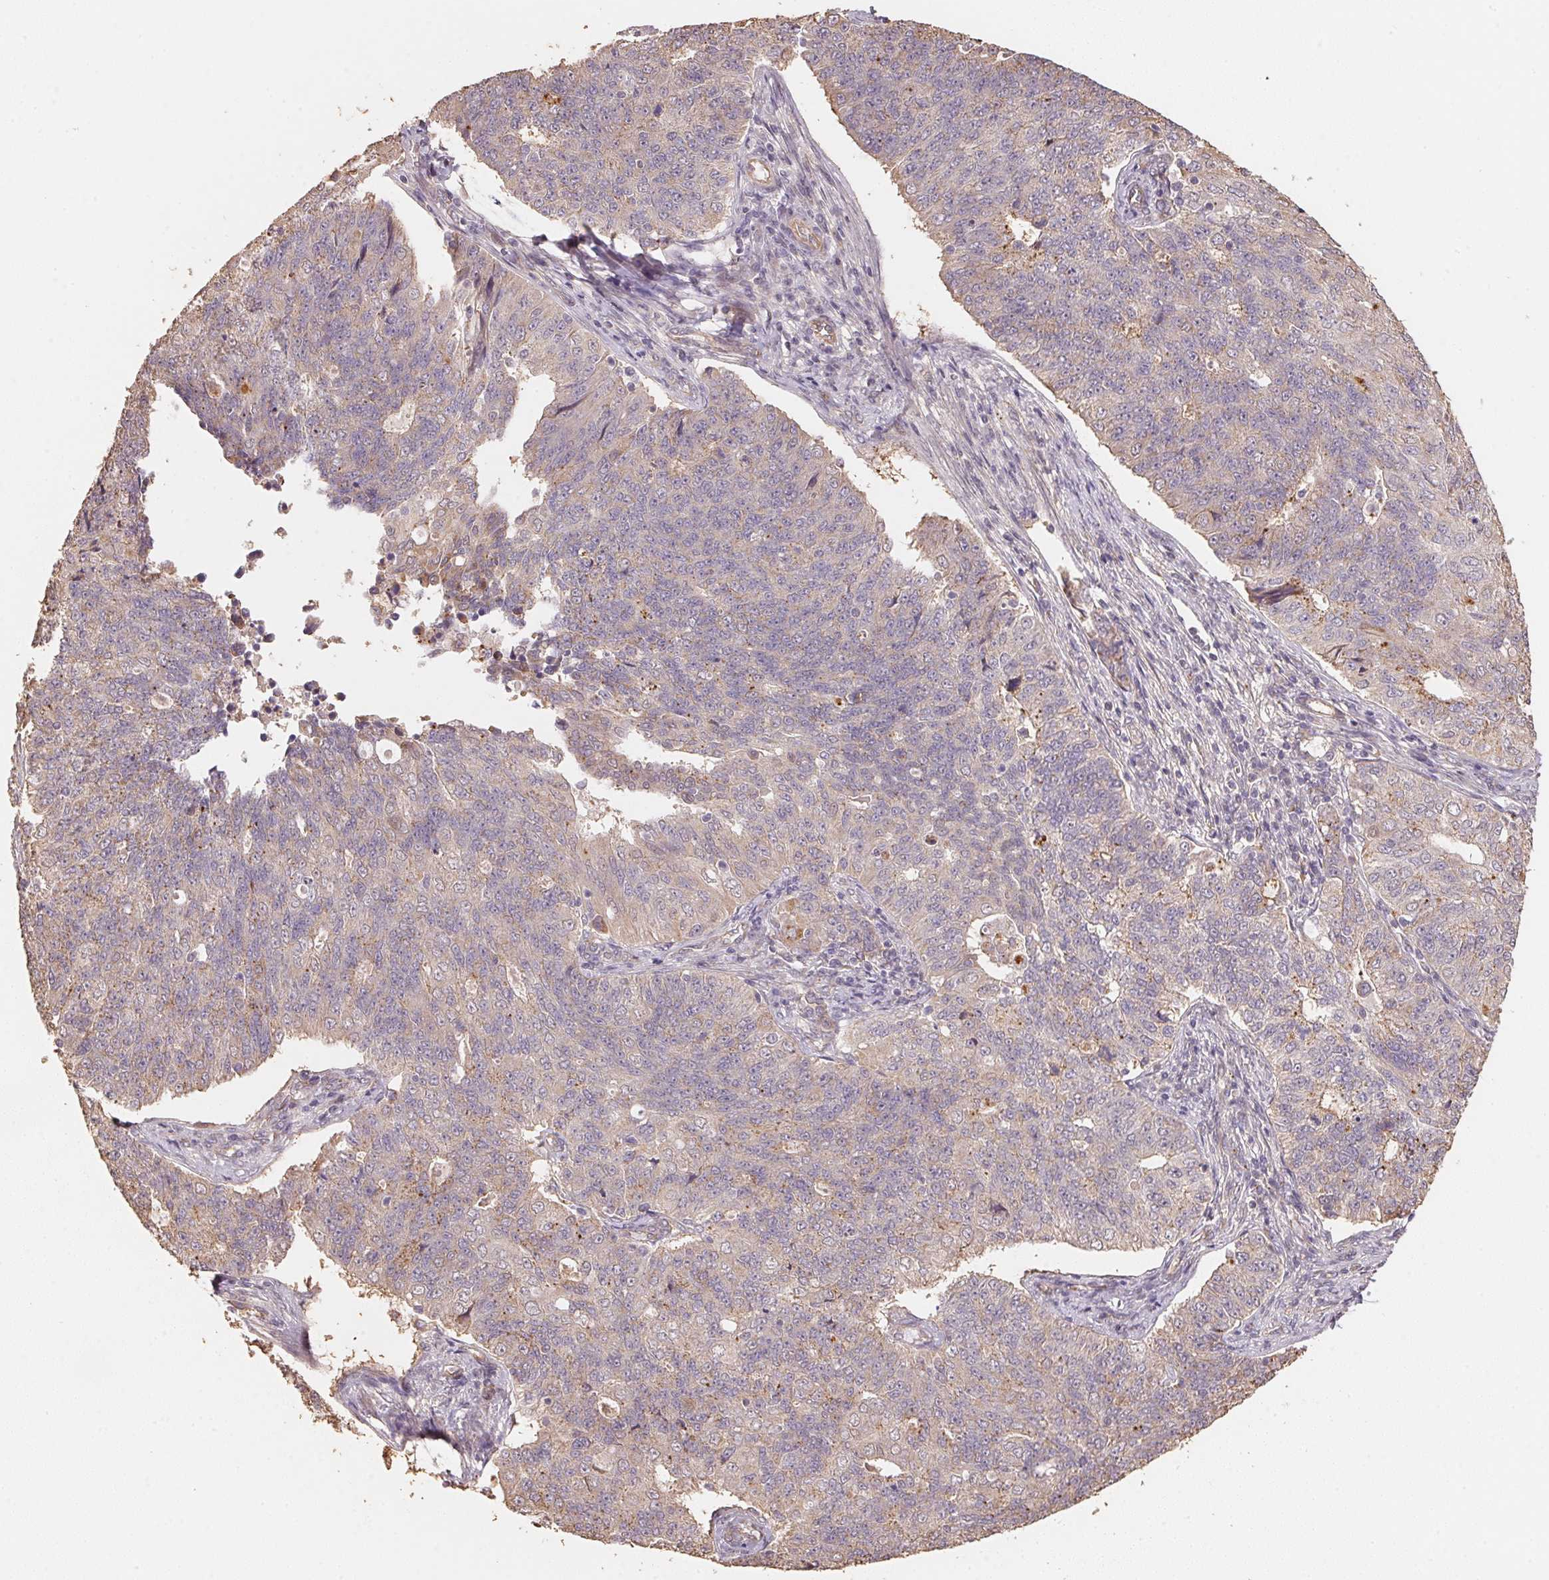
{"staining": {"intensity": "weak", "quantity": "<25%", "location": "cytoplasmic/membranous"}, "tissue": "endometrial cancer", "cell_type": "Tumor cells", "image_type": "cancer", "snomed": [{"axis": "morphology", "description": "Adenocarcinoma, NOS"}, {"axis": "topography", "description": "Endometrium"}], "caption": "Immunohistochemistry micrograph of adenocarcinoma (endometrial) stained for a protein (brown), which exhibits no positivity in tumor cells.", "gene": "TMEM222", "patient": {"sex": "female", "age": 43}}